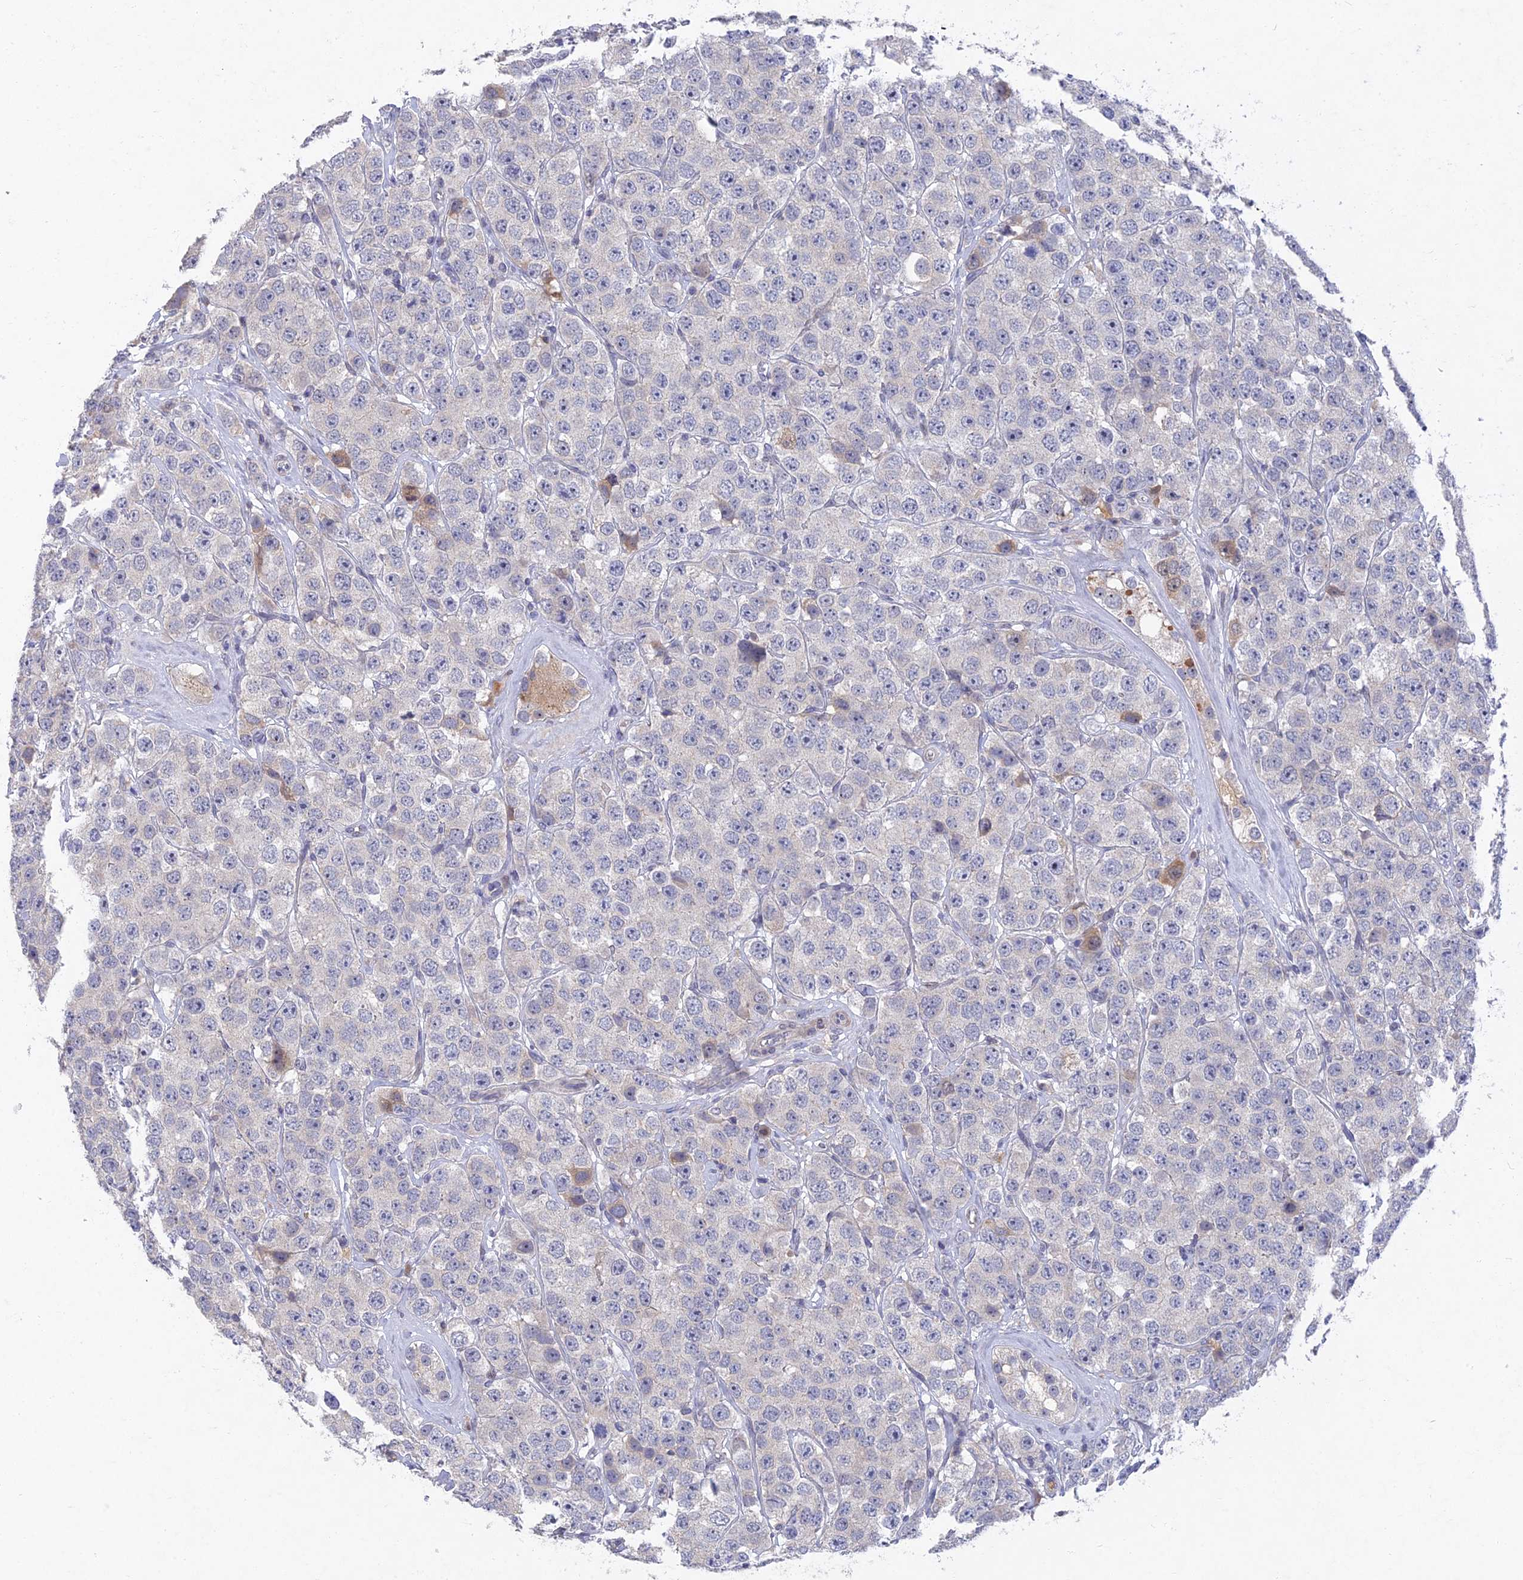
{"staining": {"intensity": "negative", "quantity": "none", "location": "none"}, "tissue": "testis cancer", "cell_type": "Tumor cells", "image_type": "cancer", "snomed": [{"axis": "morphology", "description": "Seminoma, NOS"}, {"axis": "topography", "description": "Testis"}], "caption": "The immunohistochemistry (IHC) photomicrograph has no significant expression in tumor cells of testis seminoma tissue.", "gene": "GNA15", "patient": {"sex": "male", "age": 28}}